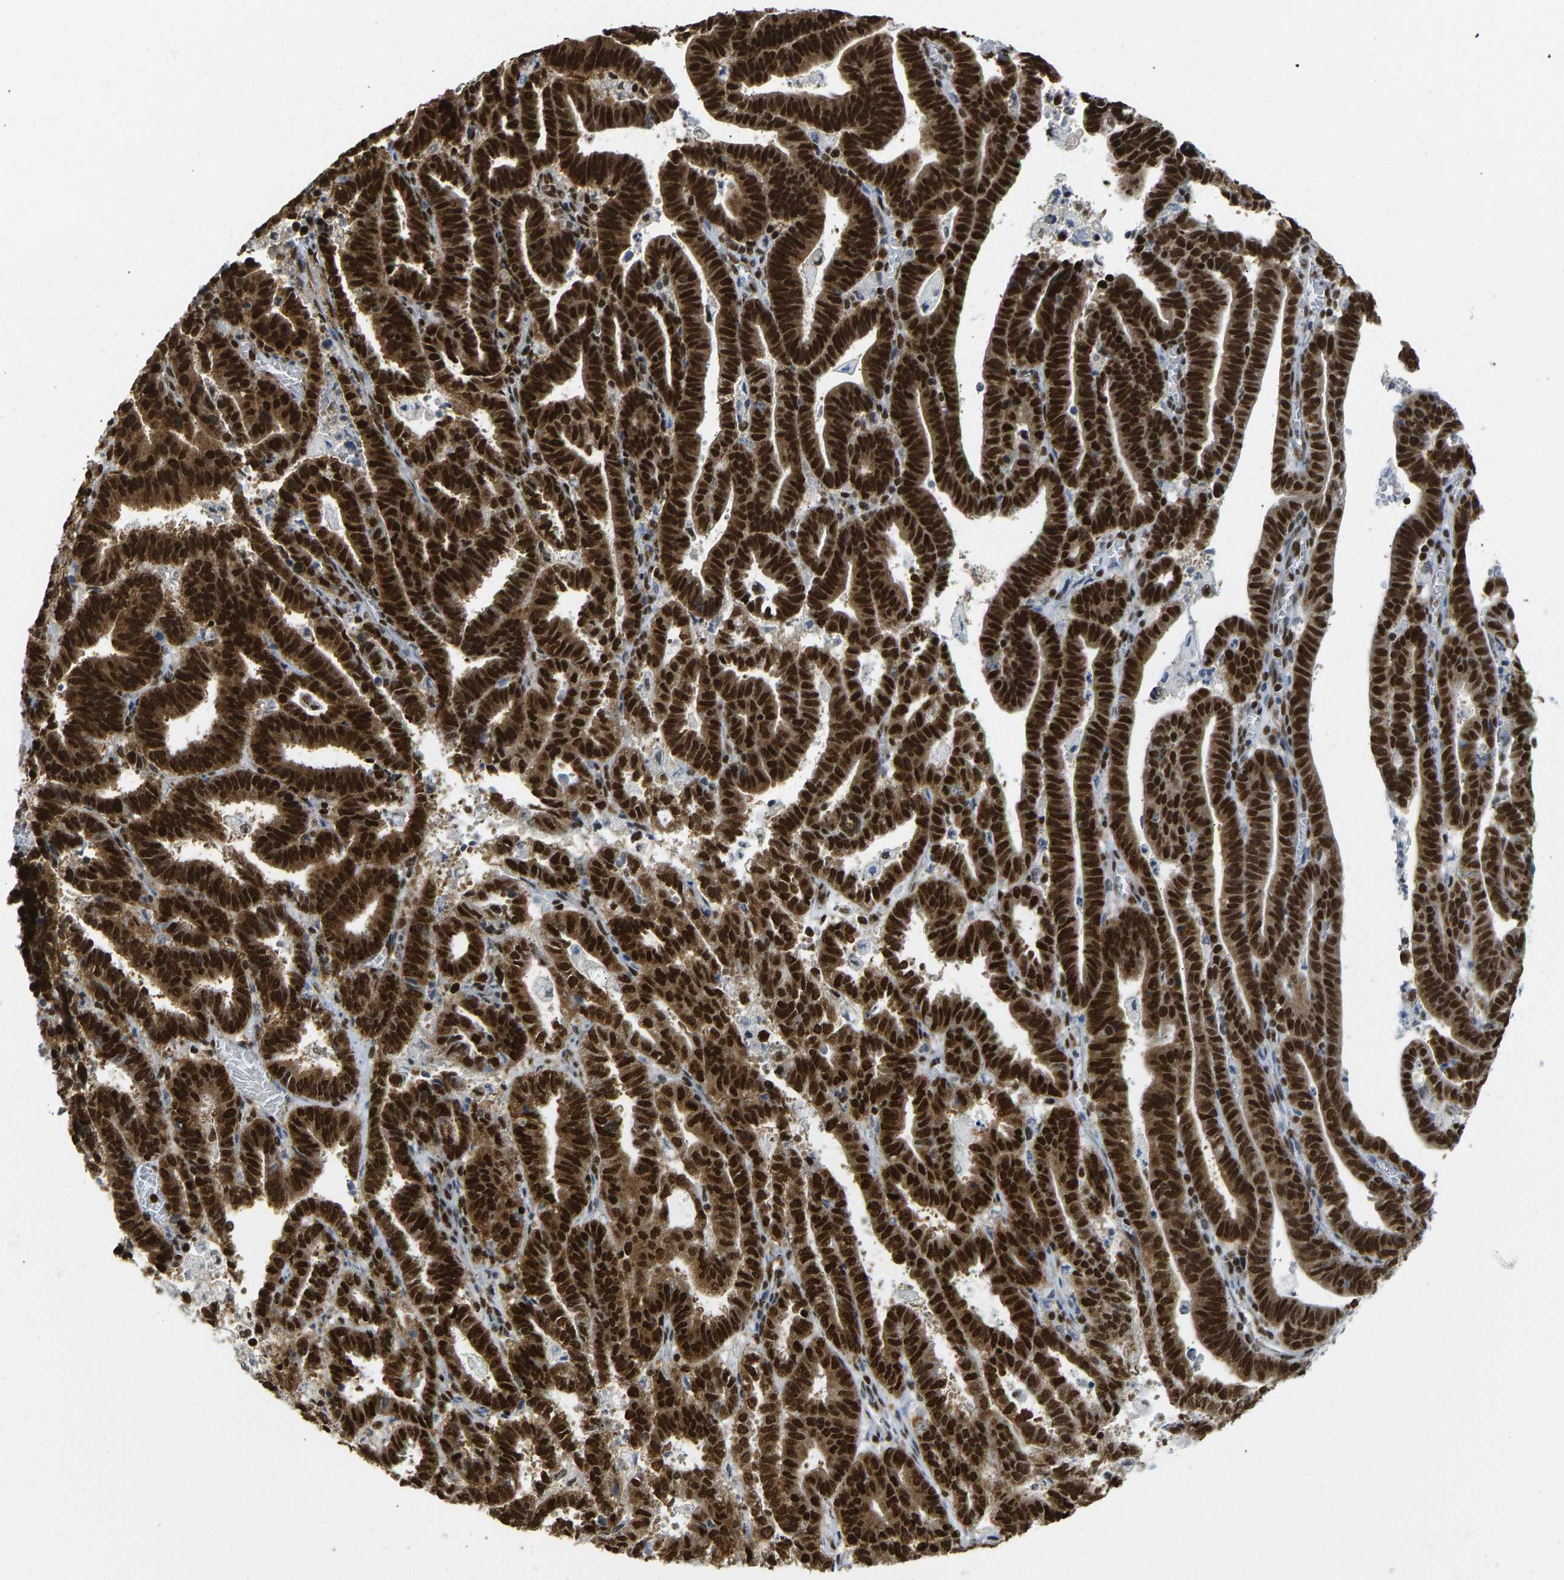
{"staining": {"intensity": "strong", "quantity": ">75%", "location": "cytoplasmic/membranous,nuclear"}, "tissue": "endometrial cancer", "cell_type": "Tumor cells", "image_type": "cancer", "snomed": [{"axis": "morphology", "description": "Adenocarcinoma, NOS"}, {"axis": "topography", "description": "Uterus"}], "caption": "This histopathology image demonstrates immunohistochemistry (IHC) staining of human endometrial cancer (adenocarcinoma), with high strong cytoplasmic/membranous and nuclear expression in approximately >75% of tumor cells.", "gene": "ZSCAN20", "patient": {"sex": "female", "age": 83}}